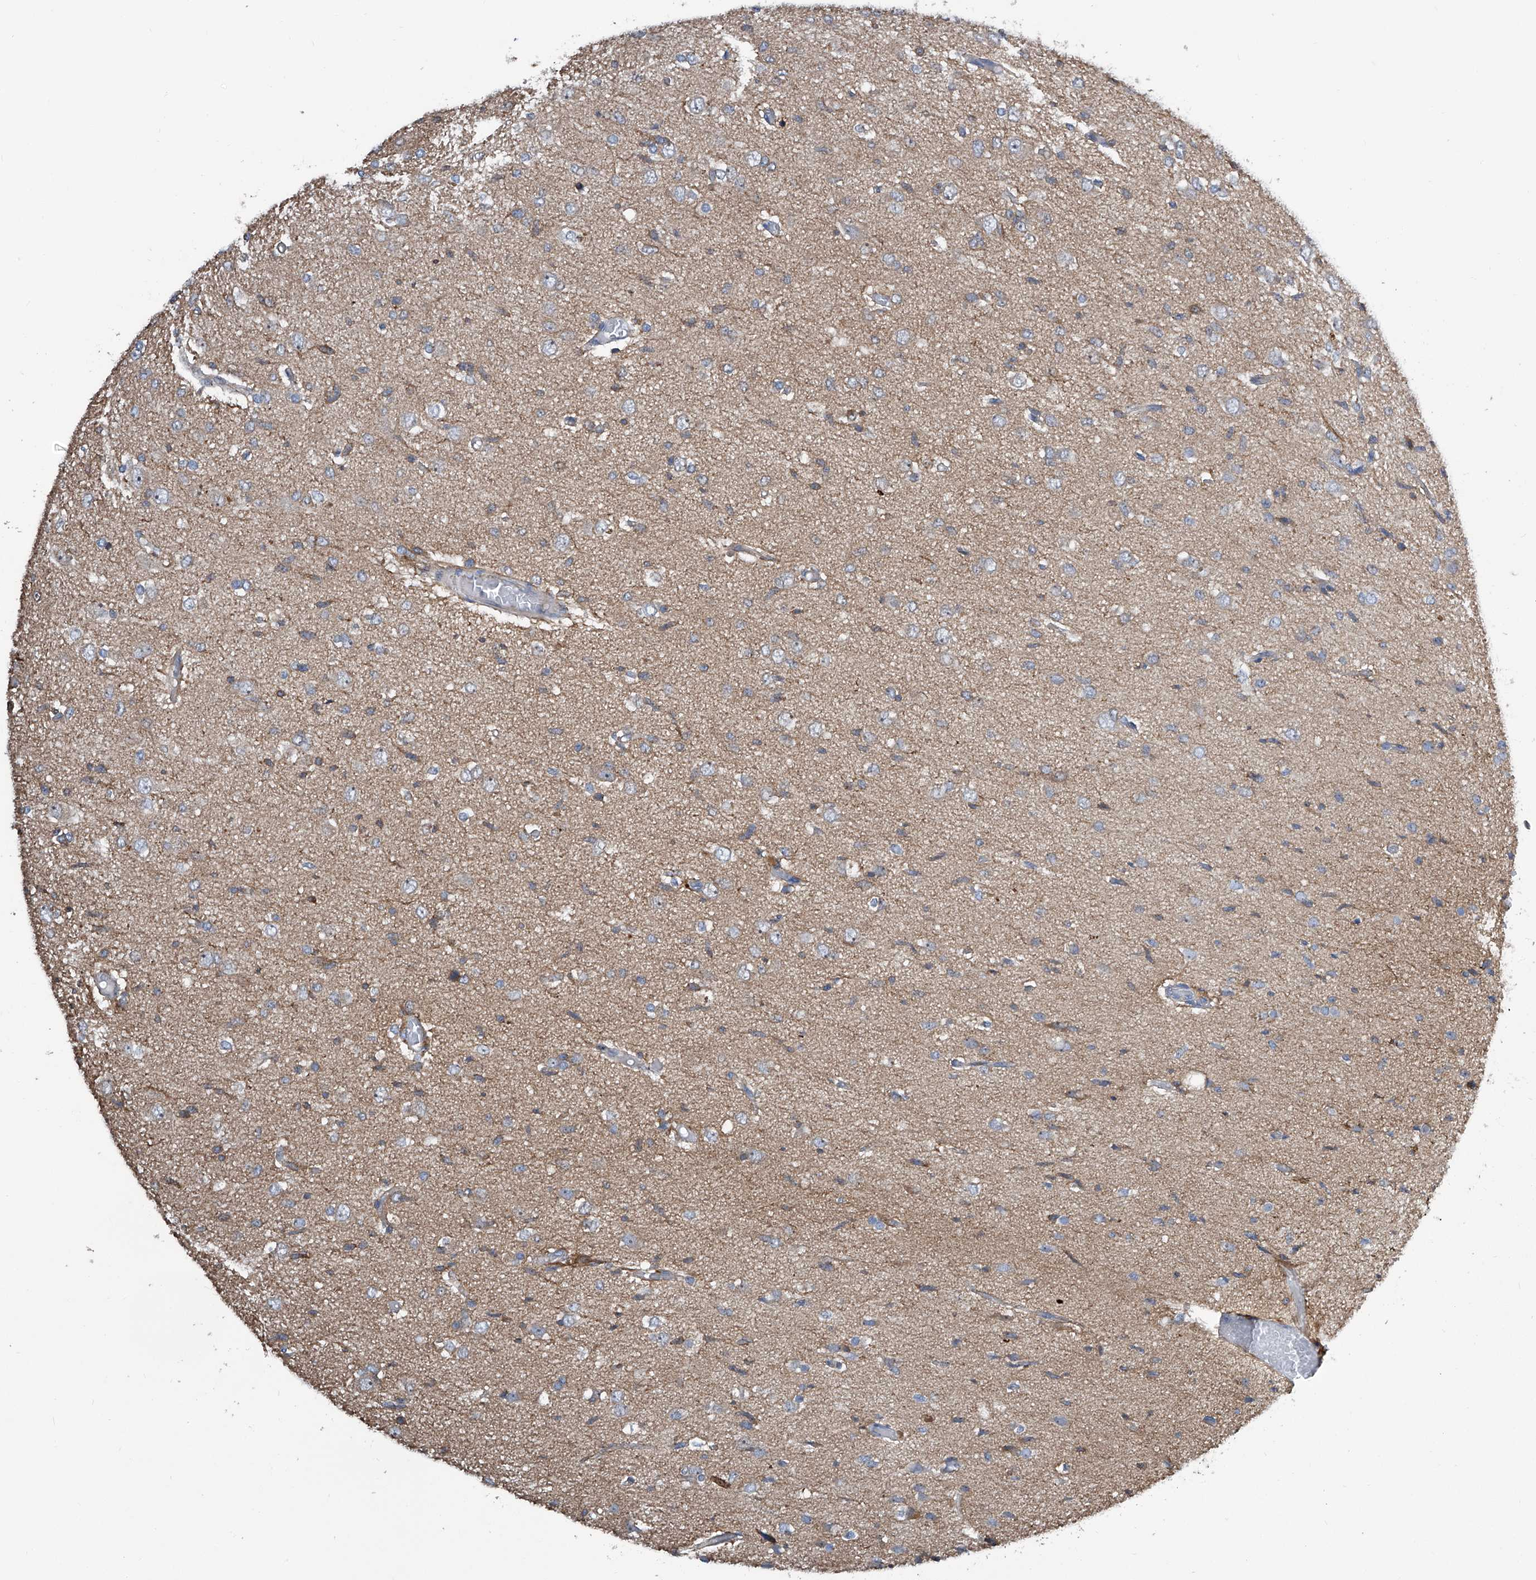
{"staining": {"intensity": "negative", "quantity": "none", "location": "none"}, "tissue": "glioma", "cell_type": "Tumor cells", "image_type": "cancer", "snomed": [{"axis": "morphology", "description": "Glioma, malignant, High grade"}, {"axis": "topography", "description": "Brain"}], "caption": "DAB (3,3'-diaminobenzidine) immunohistochemical staining of malignant glioma (high-grade) demonstrates no significant positivity in tumor cells. Brightfield microscopy of IHC stained with DAB (3,3'-diaminobenzidine) (brown) and hematoxylin (blue), captured at high magnification.", "gene": "ZNF484", "patient": {"sex": "female", "age": 59}}